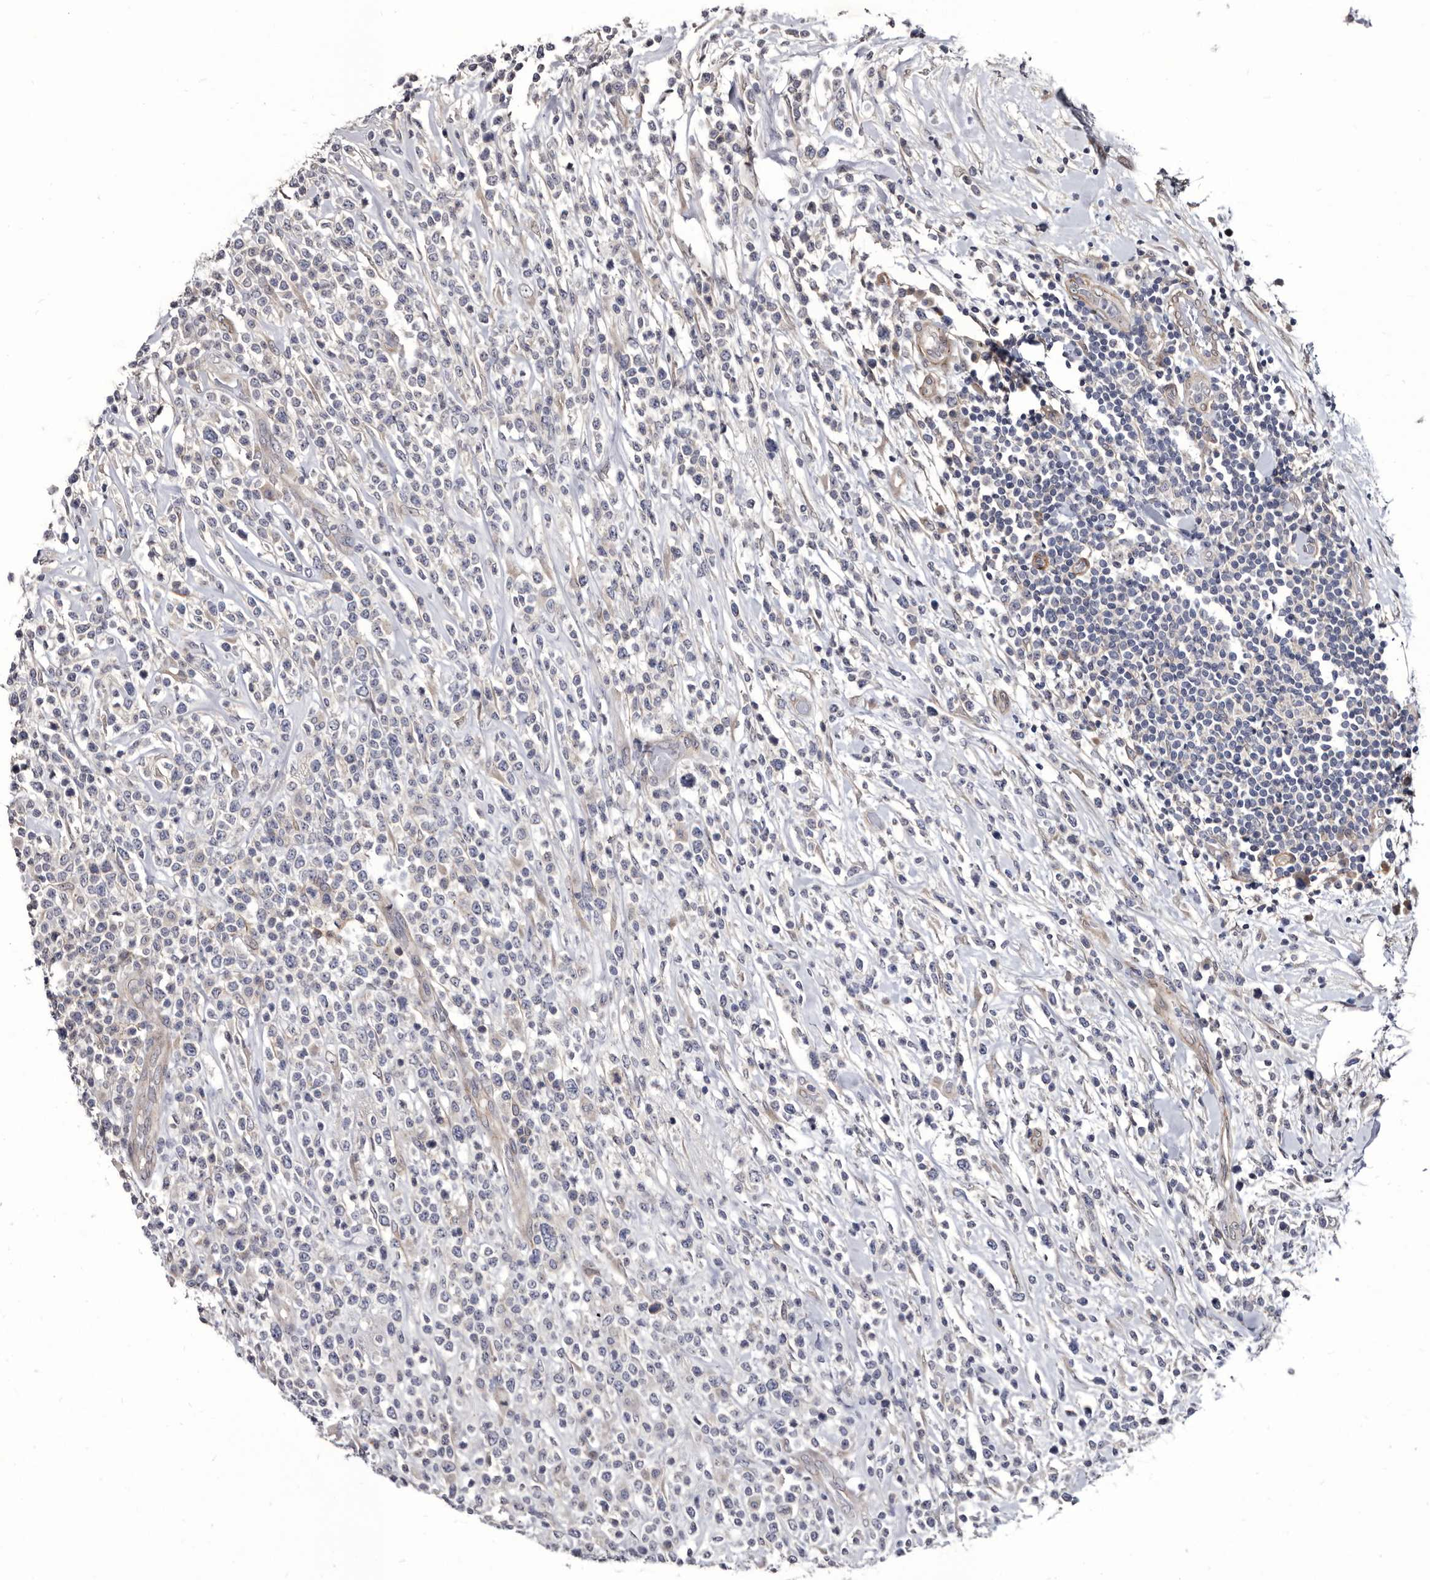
{"staining": {"intensity": "negative", "quantity": "none", "location": "none"}, "tissue": "lymphoma", "cell_type": "Tumor cells", "image_type": "cancer", "snomed": [{"axis": "morphology", "description": "Malignant lymphoma, non-Hodgkin's type, High grade"}, {"axis": "topography", "description": "Colon"}], "caption": "An IHC image of malignant lymphoma, non-Hodgkin's type (high-grade) is shown. There is no staining in tumor cells of malignant lymphoma, non-Hodgkin's type (high-grade).", "gene": "PROM1", "patient": {"sex": "female", "age": 53}}